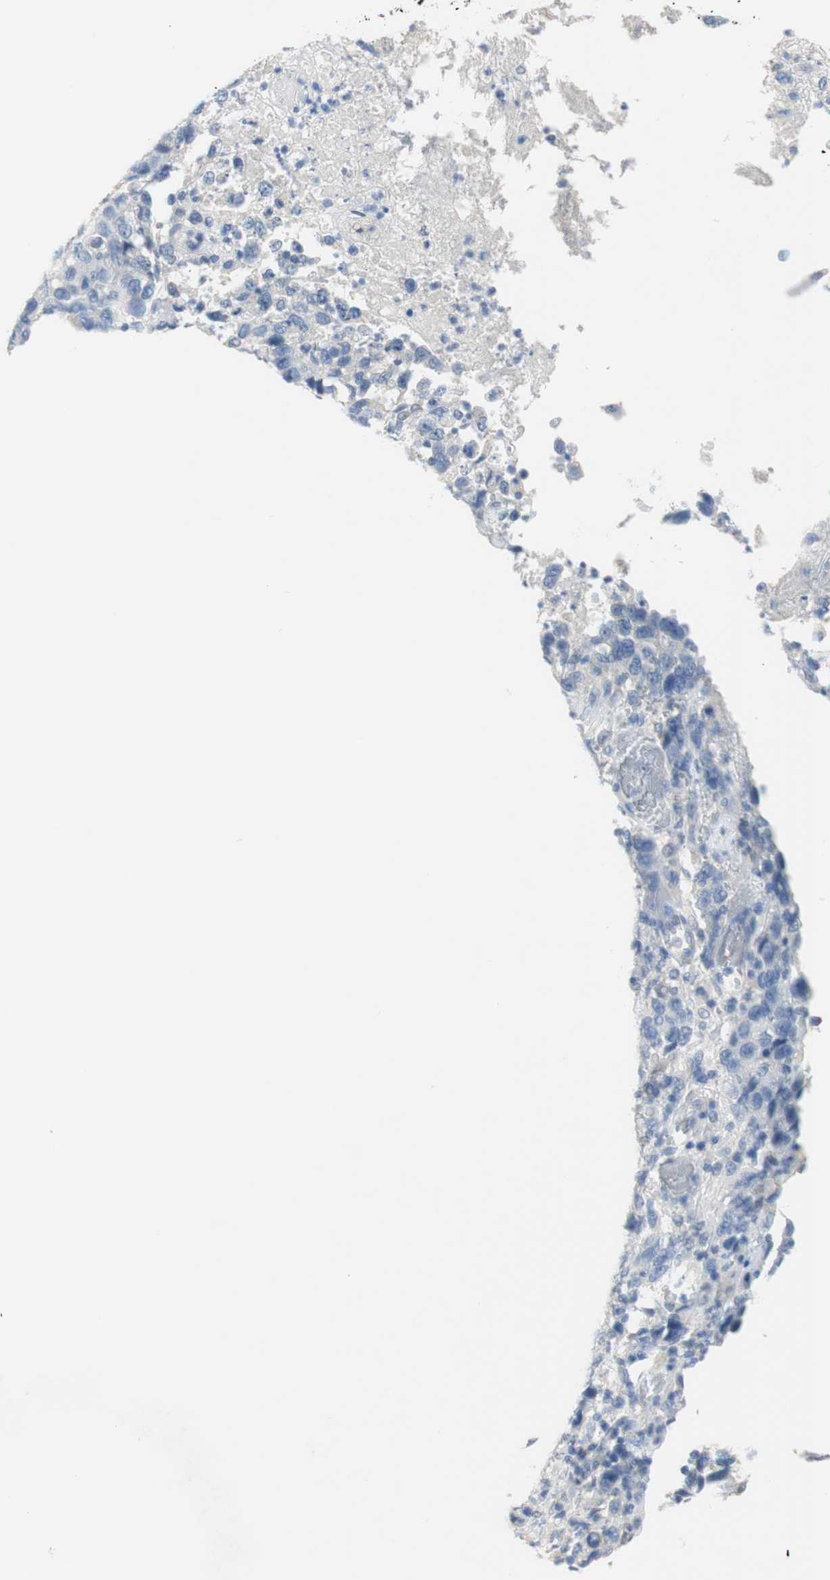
{"staining": {"intensity": "negative", "quantity": "none", "location": "none"}, "tissue": "stomach cancer", "cell_type": "Tumor cells", "image_type": "cancer", "snomed": [{"axis": "morphology", "description": "Normal tissue, NOS"}, {"axis": "morphology", "description": "Adenocarcinoma, NOS"}, {"axis": "topography", "description": "Stomach"}], "caption": "This histopathology image is of adenocarcinoma (stomach) stained with IHC to label a protein in brown with the nuclei are counter-stained blue. There is no positivity in tumor cells.", "gene": "SELENBP1", "patient": {"sex": "male", "age": 48}}